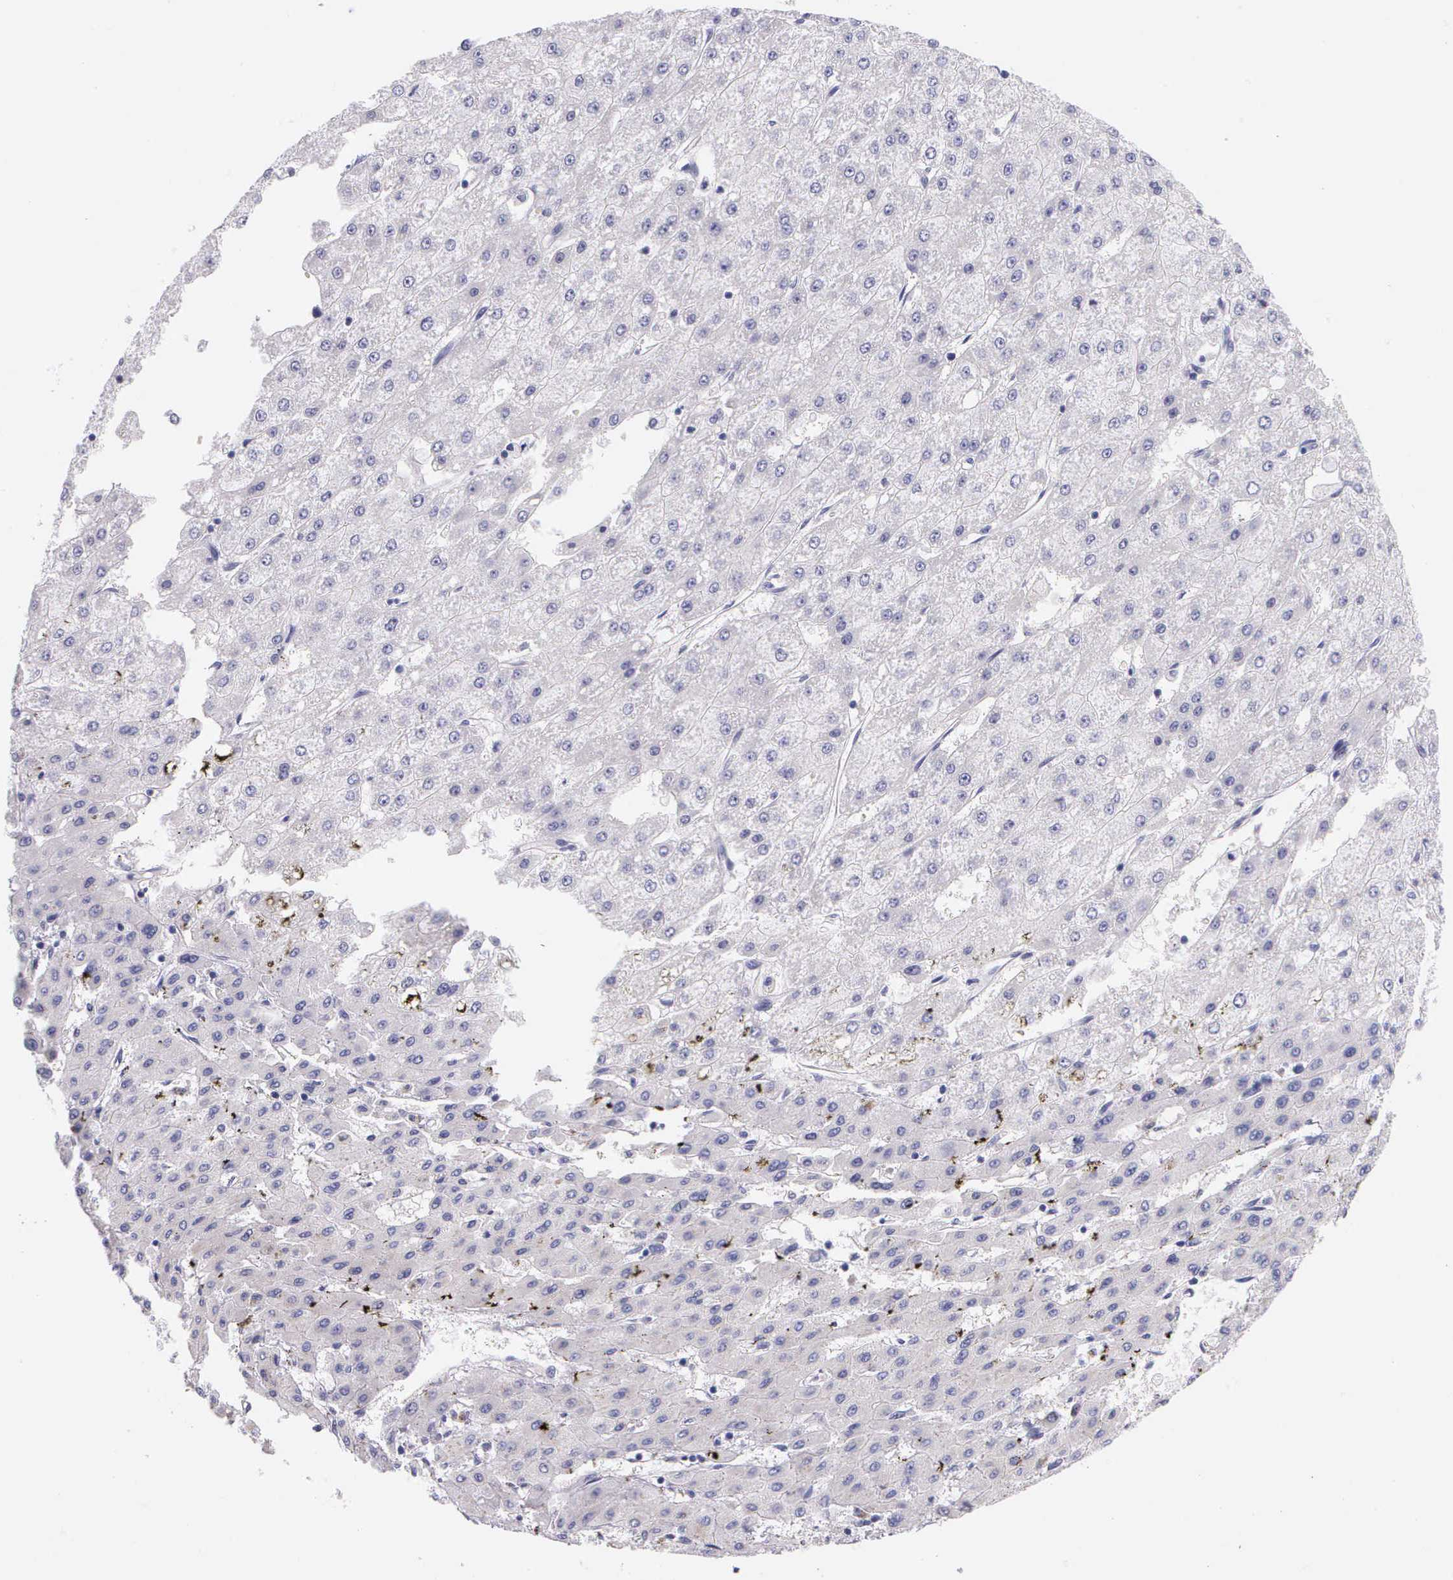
{"staining": {"intensity": "negative", "quantity": "none", "location": "none"}, "tissue": "liver cancer", "cell_type": "Tumor cells", "image_type": "cancer", "snomed": [{"axis": "morphology", "description": "Carcinoma, Hepatocellular, NOS"}, {"axis": "topography", "description": "Liver"}], "caption": "Tumor cells show no significant protein staining in liver hepatocellular carcinoma.", "gene": "THSD7A", "patient": {"sex": "female", "age": 52}}